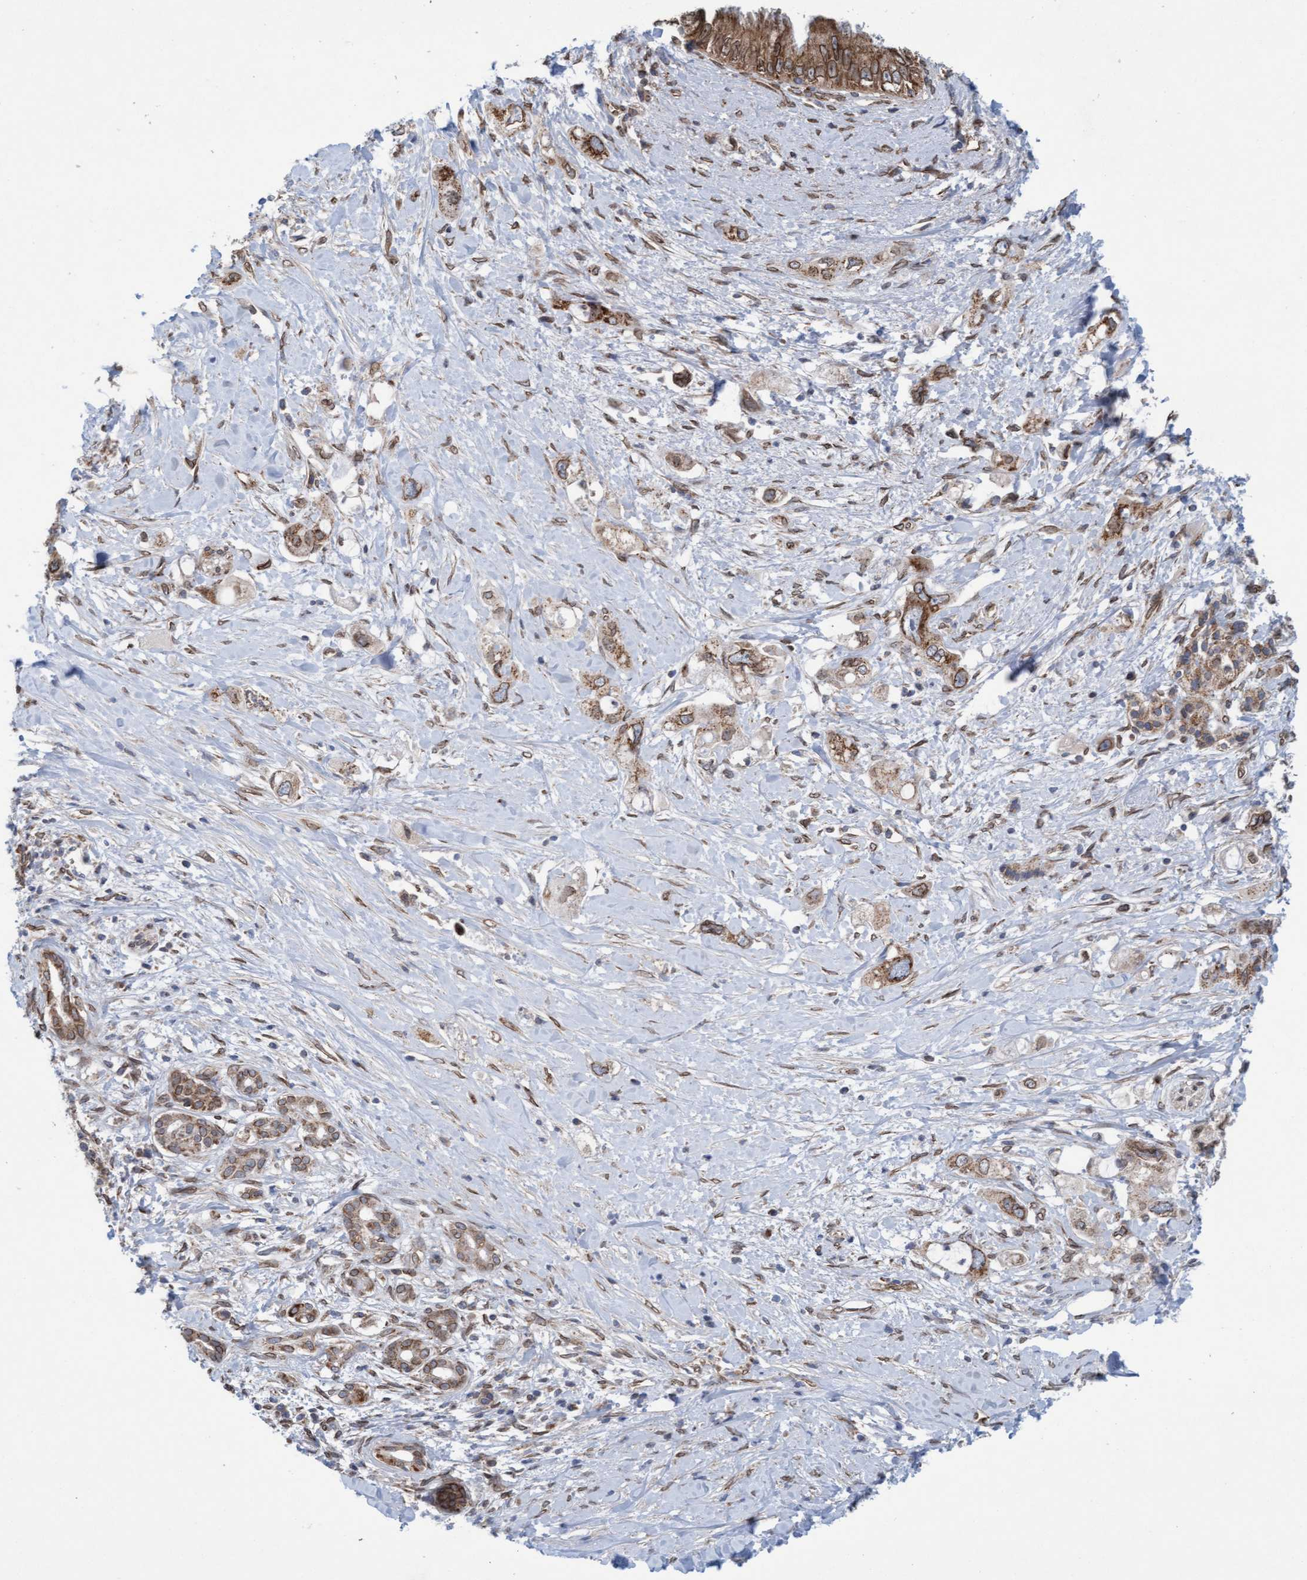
{"staining": {"intensity": "moderate", "quantity": ">75%", "location": "cytoplasmic/membranous"}, "tissue": "pancreatic cancer", "cell_type": "Tumor cells", "image_type": "cancer", "snomed": [{"axis": "morphology", "description": "Adenocarcinoma, NOS"}, {"axis": "topography", "description": "Pancreas"}], "caption": "This histopathology image reveals adenocarcinoma (pancreatic) stained with immunohistochemistry (IHC) to label a protein in brown. The cytoplasmic/membranous of tumor cells show moderate positivity for the protein. Nuclei are counter-stained blue.", "gene": "MRPS23", "patient": {"sex": "female", "age": 56}}